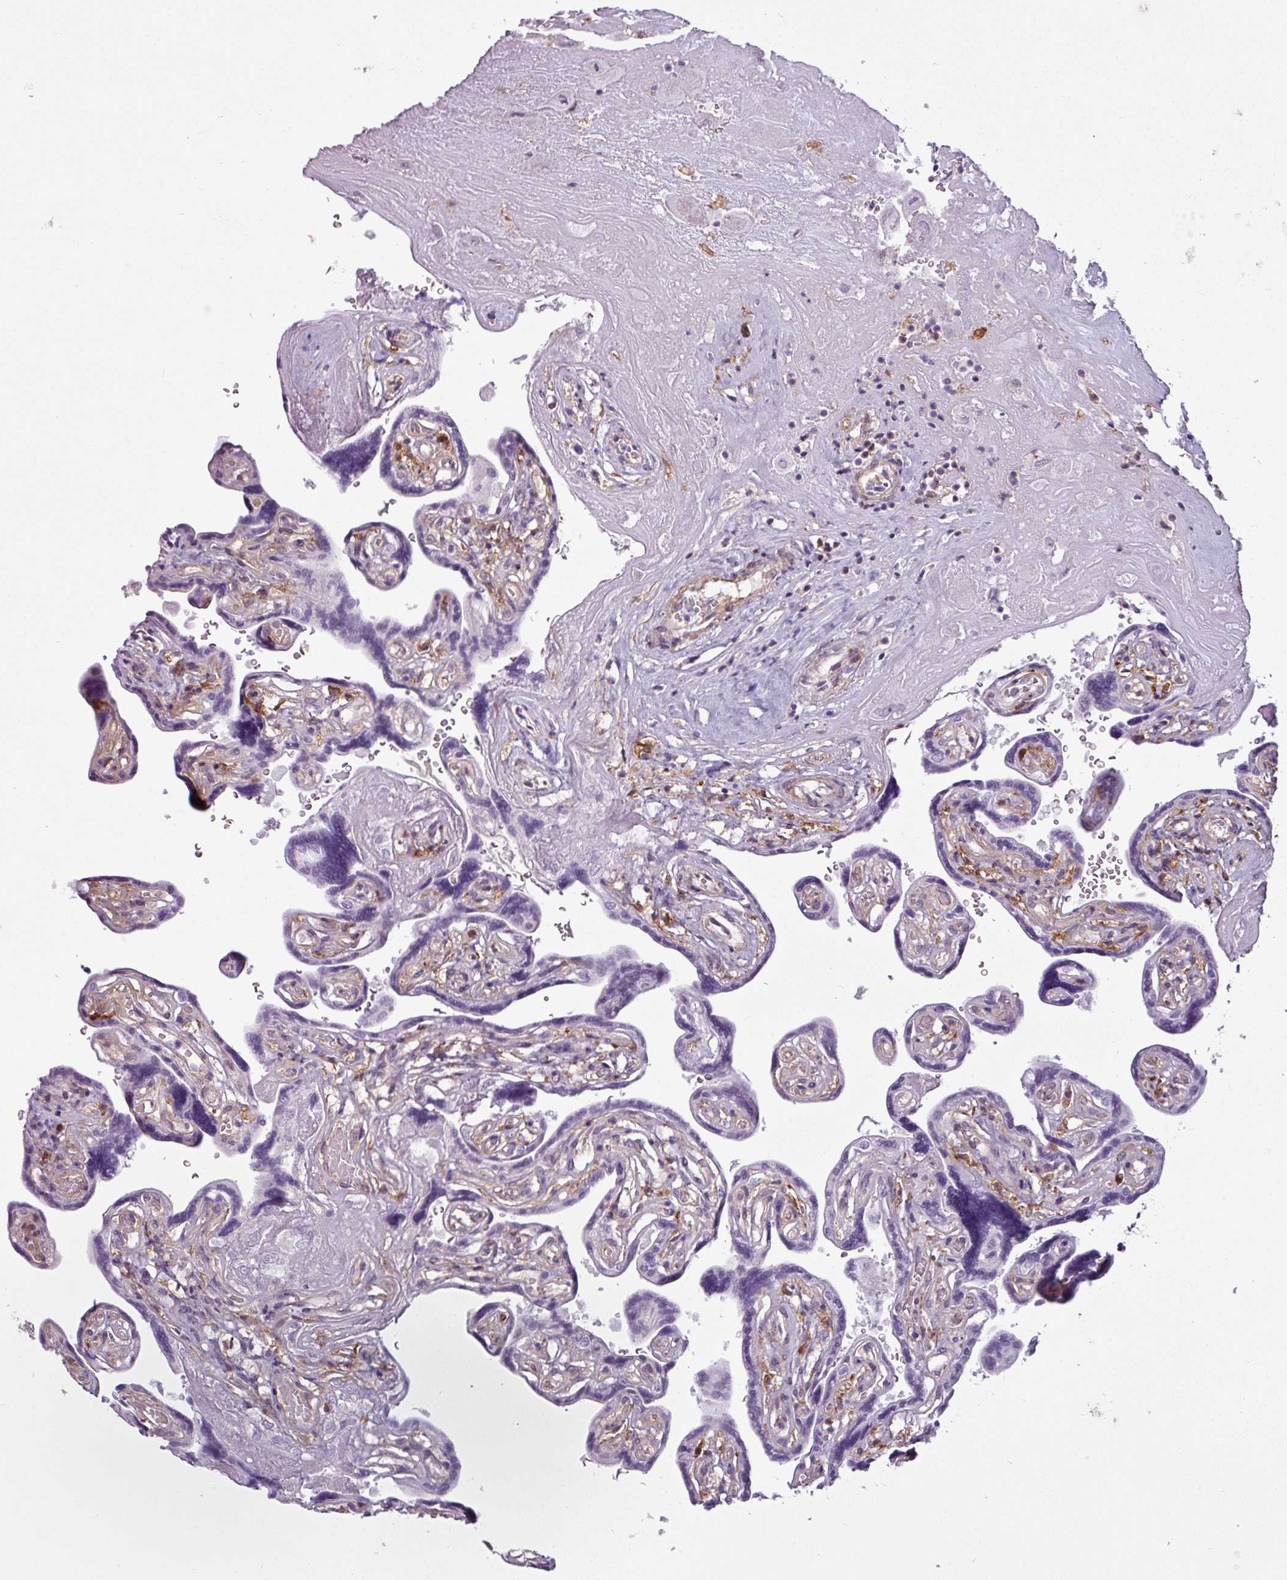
{"staining": {"intensity": "negative", "quantity": "none", "location": "none"}, "tissue": "placenta", "cell_type": "Trophoblastic cells", "image_type": "normal", "snomed": [{"axis": "morphology", "description": "Normal tissue, NOS"}, {"axis": "topography", "description": "Placenta"}], "caption": "A high-resolution photomicrograph shows immunohistochemistry staining of benign placenta, which exhibits no significant positivity in trophoblastic cells.", "gene": "SH3BGRL", "patient": {"sex": "female", "age": 32}}